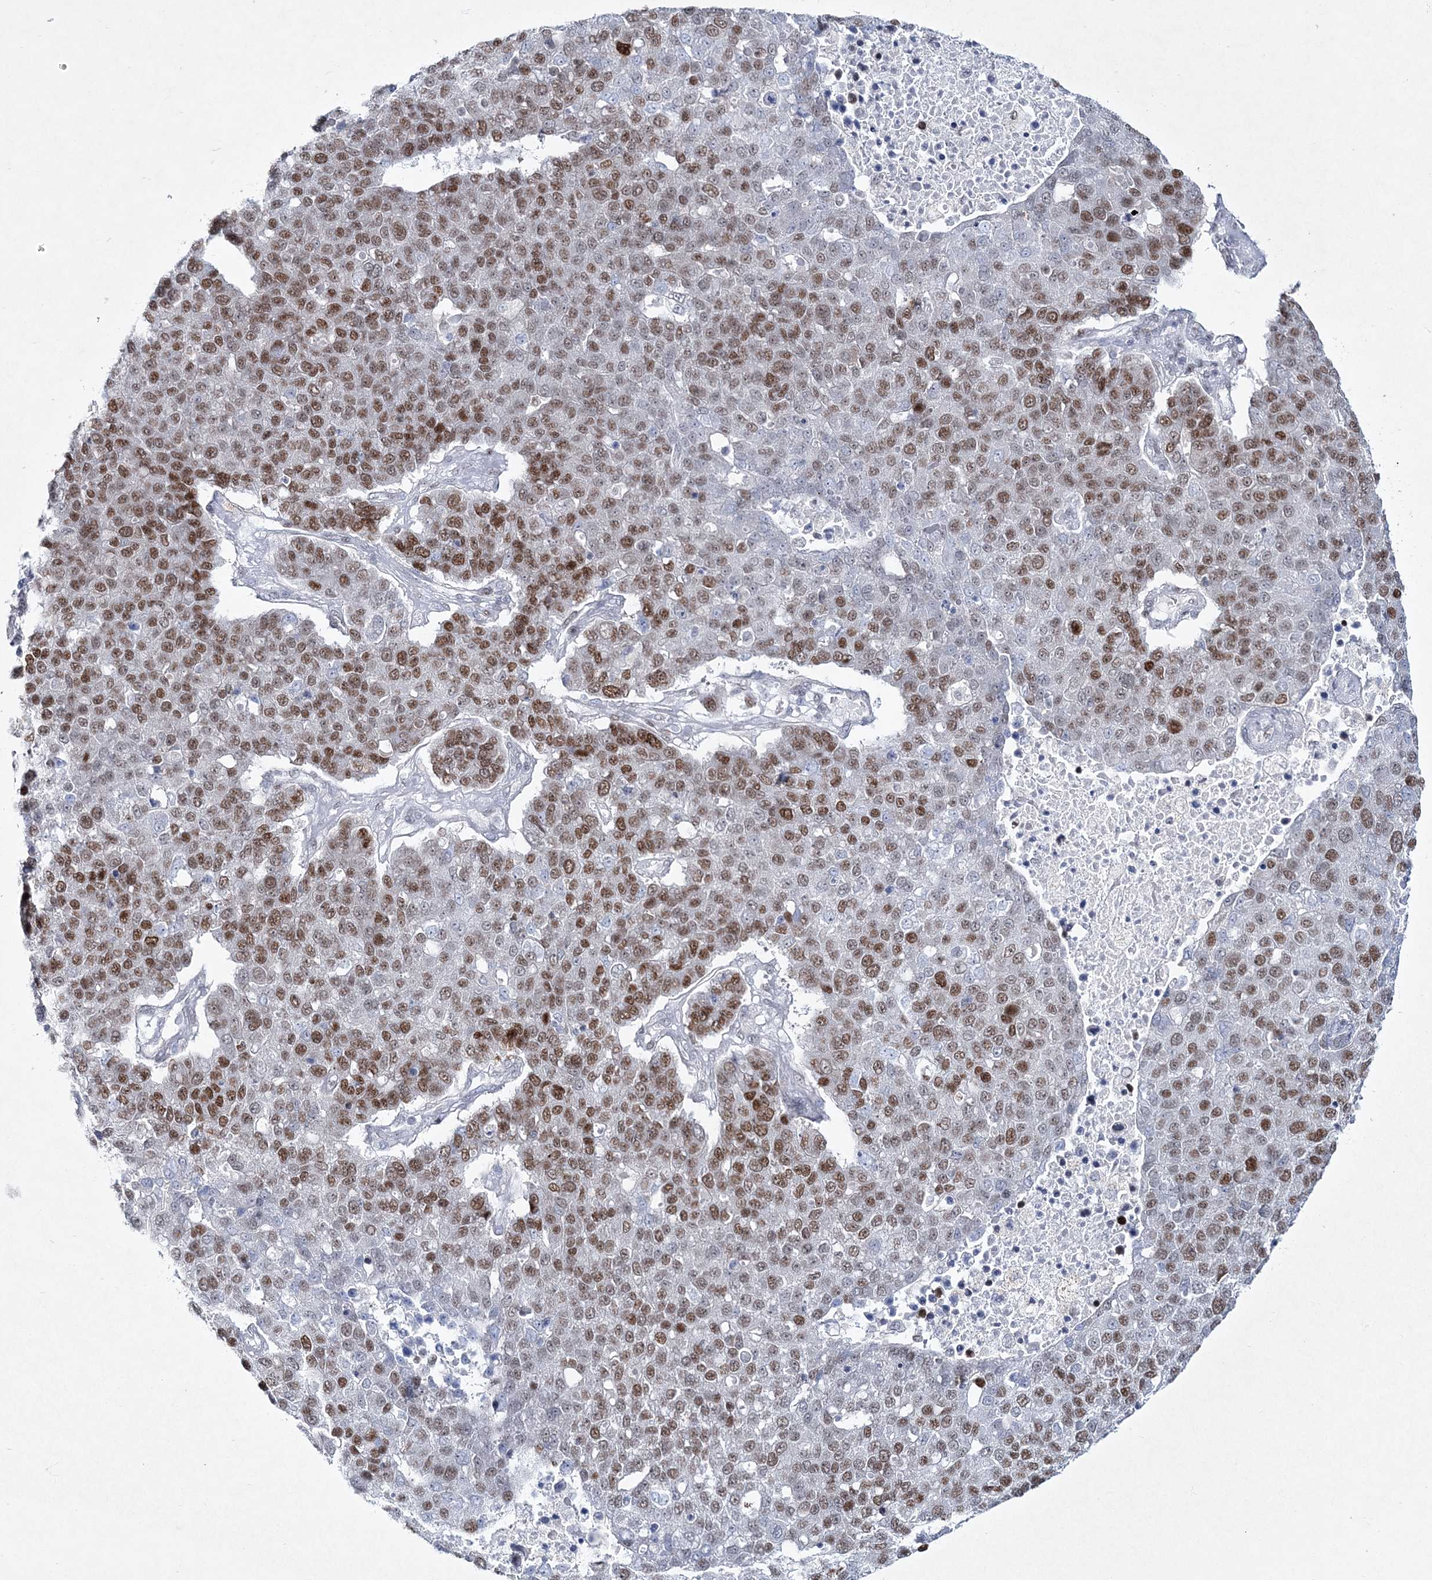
{"staining": {"intensity": "moderate", "quantity": ">75%", "location": "nuclear"}, "tissue": "pancreatic cancer", "cell_type": "Tumor cells", "image_type": "cancer", "snomed": [{"axis": "morphology", "description": "Adenocarcinoma, NOS"}, {"axis": "topography", "description": "Pancreas"}], "caption": "High-power microscopy captured an immunohistochemistry (IHC) histopathology image of pancreatic cancer (adenocarcinoma), revealing moderate nuclear positivity in approximately >75% of tumor cells.", "gene": "LRRFIP2", "patient": {"sex": "female", "age": 61}}